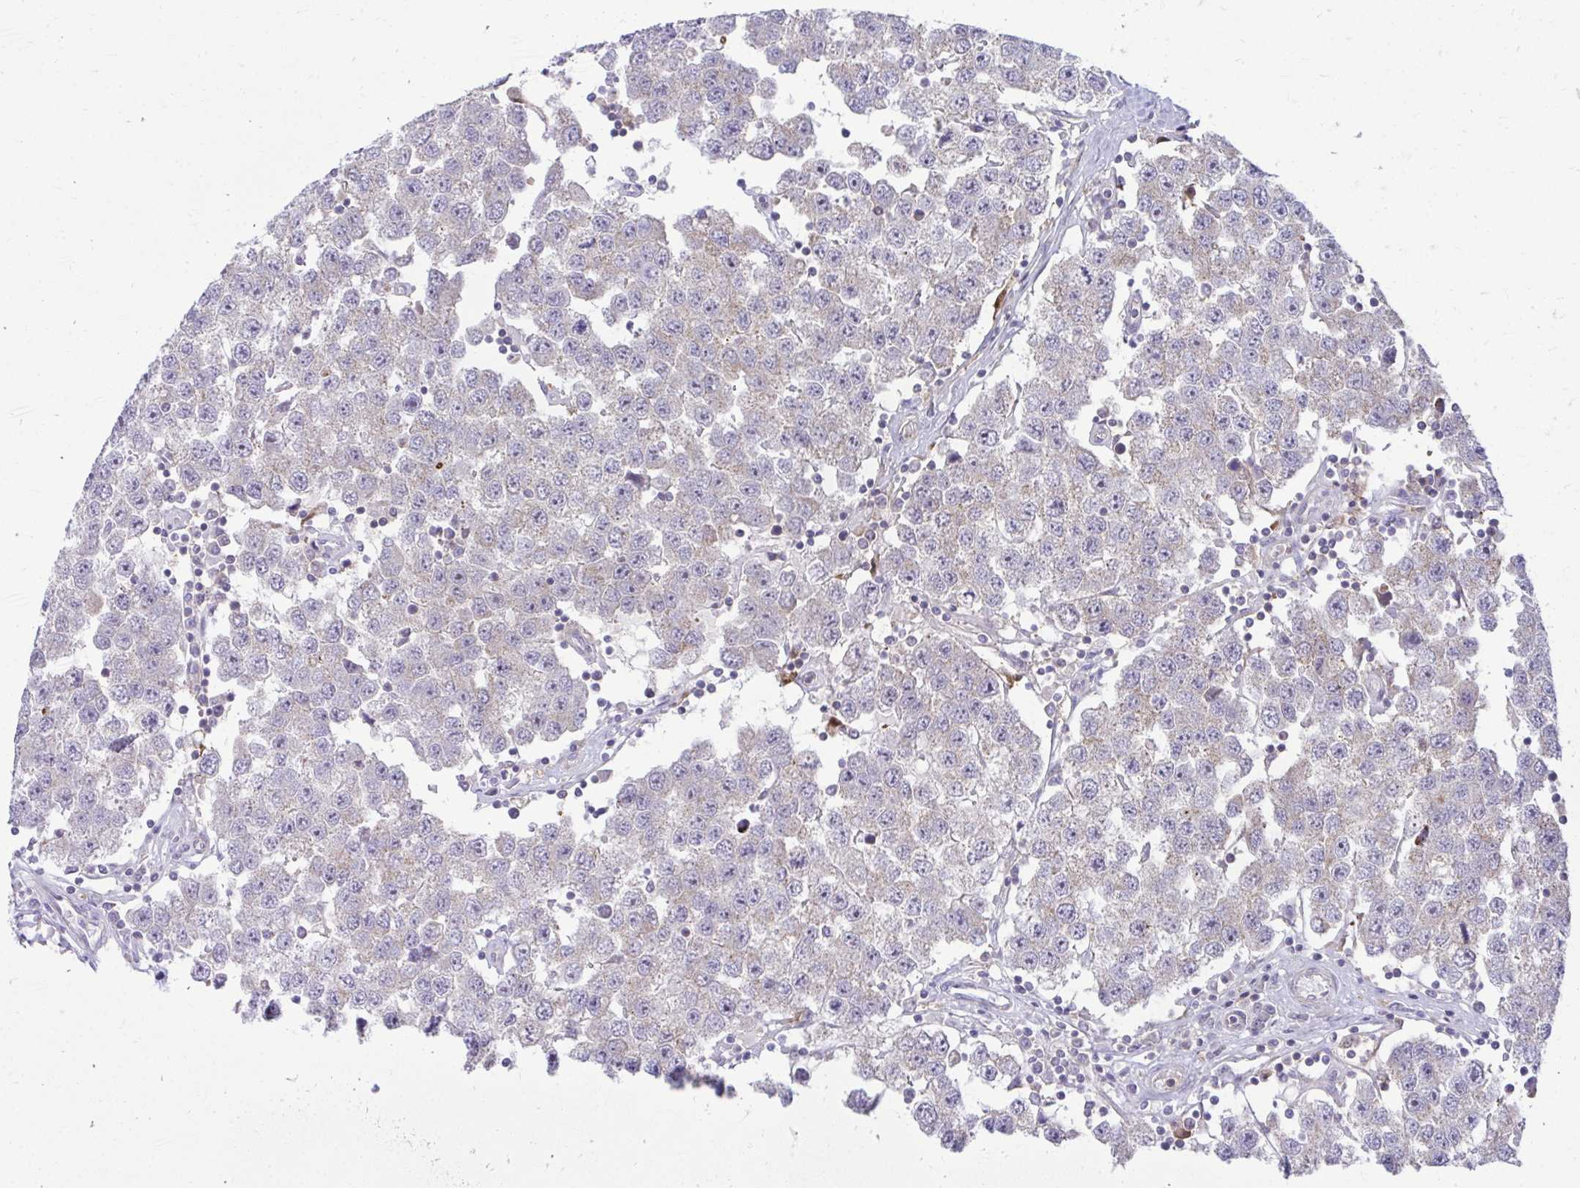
{"staining": {"intensity": "weak", "quantity": "<25%", "location": "cytoplasmic/membranous"}, "tissue": "testis cancer", "cell_type": "Tumor cells", "image_type": "cancer", "snomed": [{"axis": "morphology", "description": "Seminoma, NOS"}, {"axis": "topography", "description": "Testis"}], "caption": "An immunohistochemistry image of testis seminoma is shown. There is no staining in tumor cells of testis seminoma.", "gene": "C16orf54", "patient": {"sex": "male", "age": 34}}